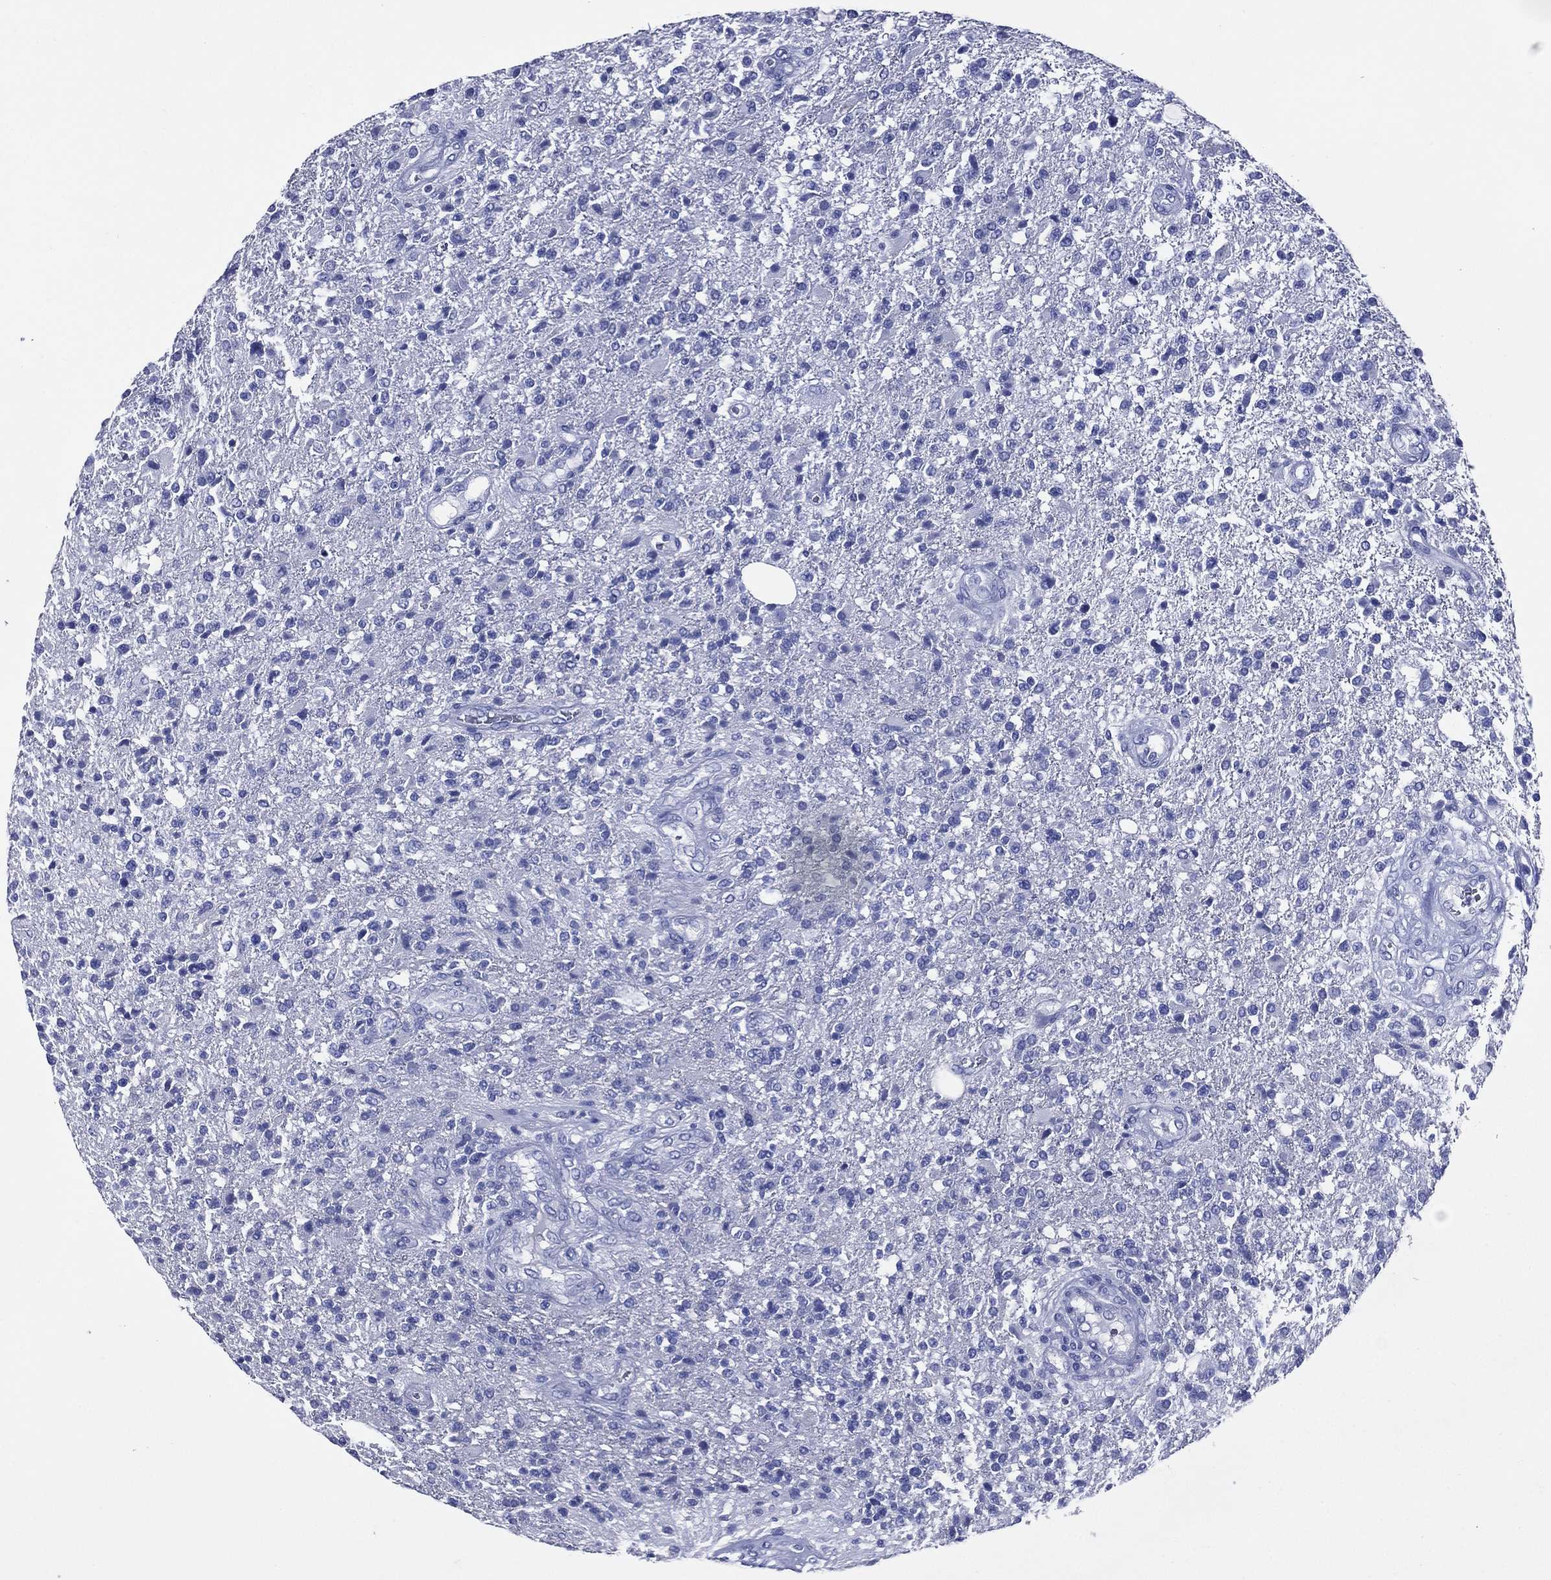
{"staining": {"intensity": "negative", "quantity": "none", "location": "none"}, "tissue": "glioma", "cell_type": "Tumor cells", "image_type": "cancer", "snomed": [{"axis": "morphology", "description": "Glioma, malignant, High grade"}, {"axis": "topography", "description": "Brain"}], "caption": "Immunohistochemistry of malignant glioma (high-grade) displays no positivity in tumor cells.", "gene": "ACE2", "patient": {"sex": "male", "age": 56}}